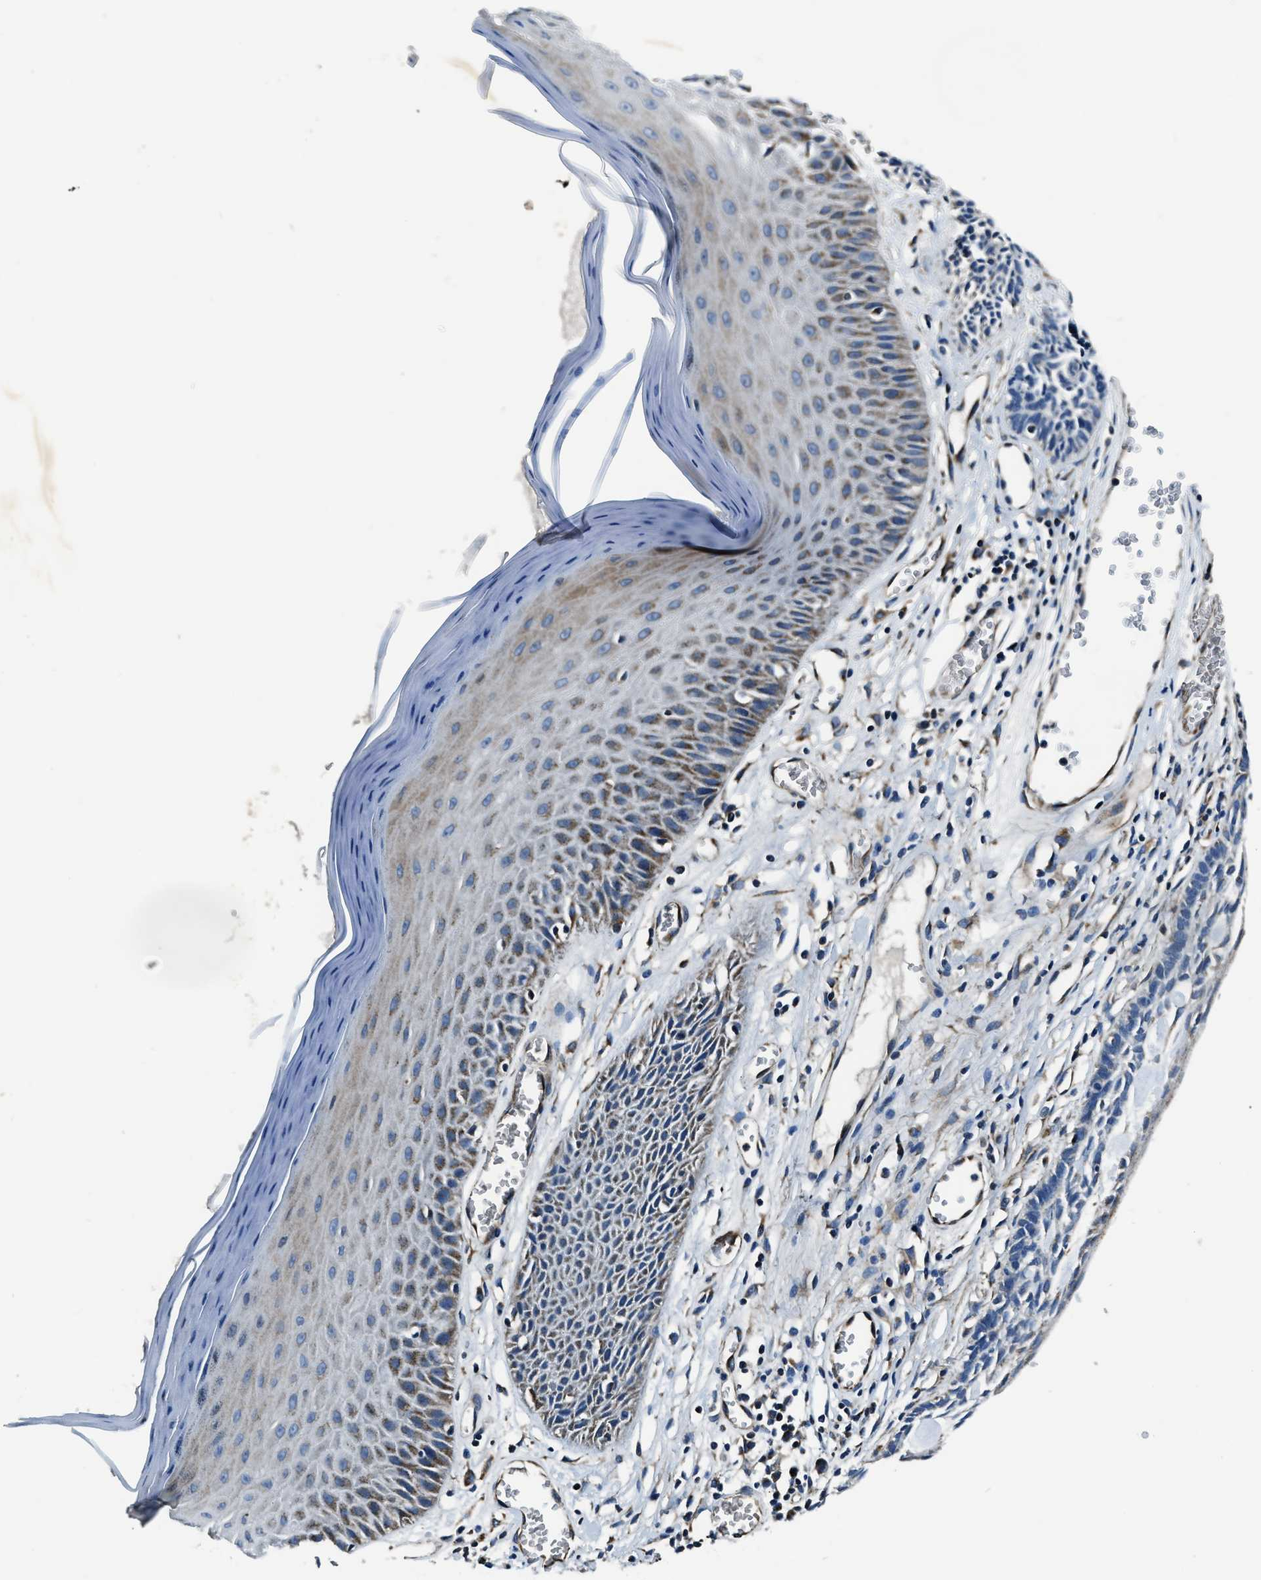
{"staining": {"intensity": "negative", "quantity": "none", "location": "none"}, "tissue": "skin cancer", "cell_type": "Tumor cells", "image_type": "cancer", "snomed": [{"axis": "morphology", "description": "Basal cell carcinoma"}, {"axis": "topography", "description": "Skin"}], "caption": "A histopathology image of basal cell carcinoma (skin) stained for a protein demonstrates no brown staining in tumor cells.", "gene": "OGDH", "patient": {"sex": "male", "age": 67}}